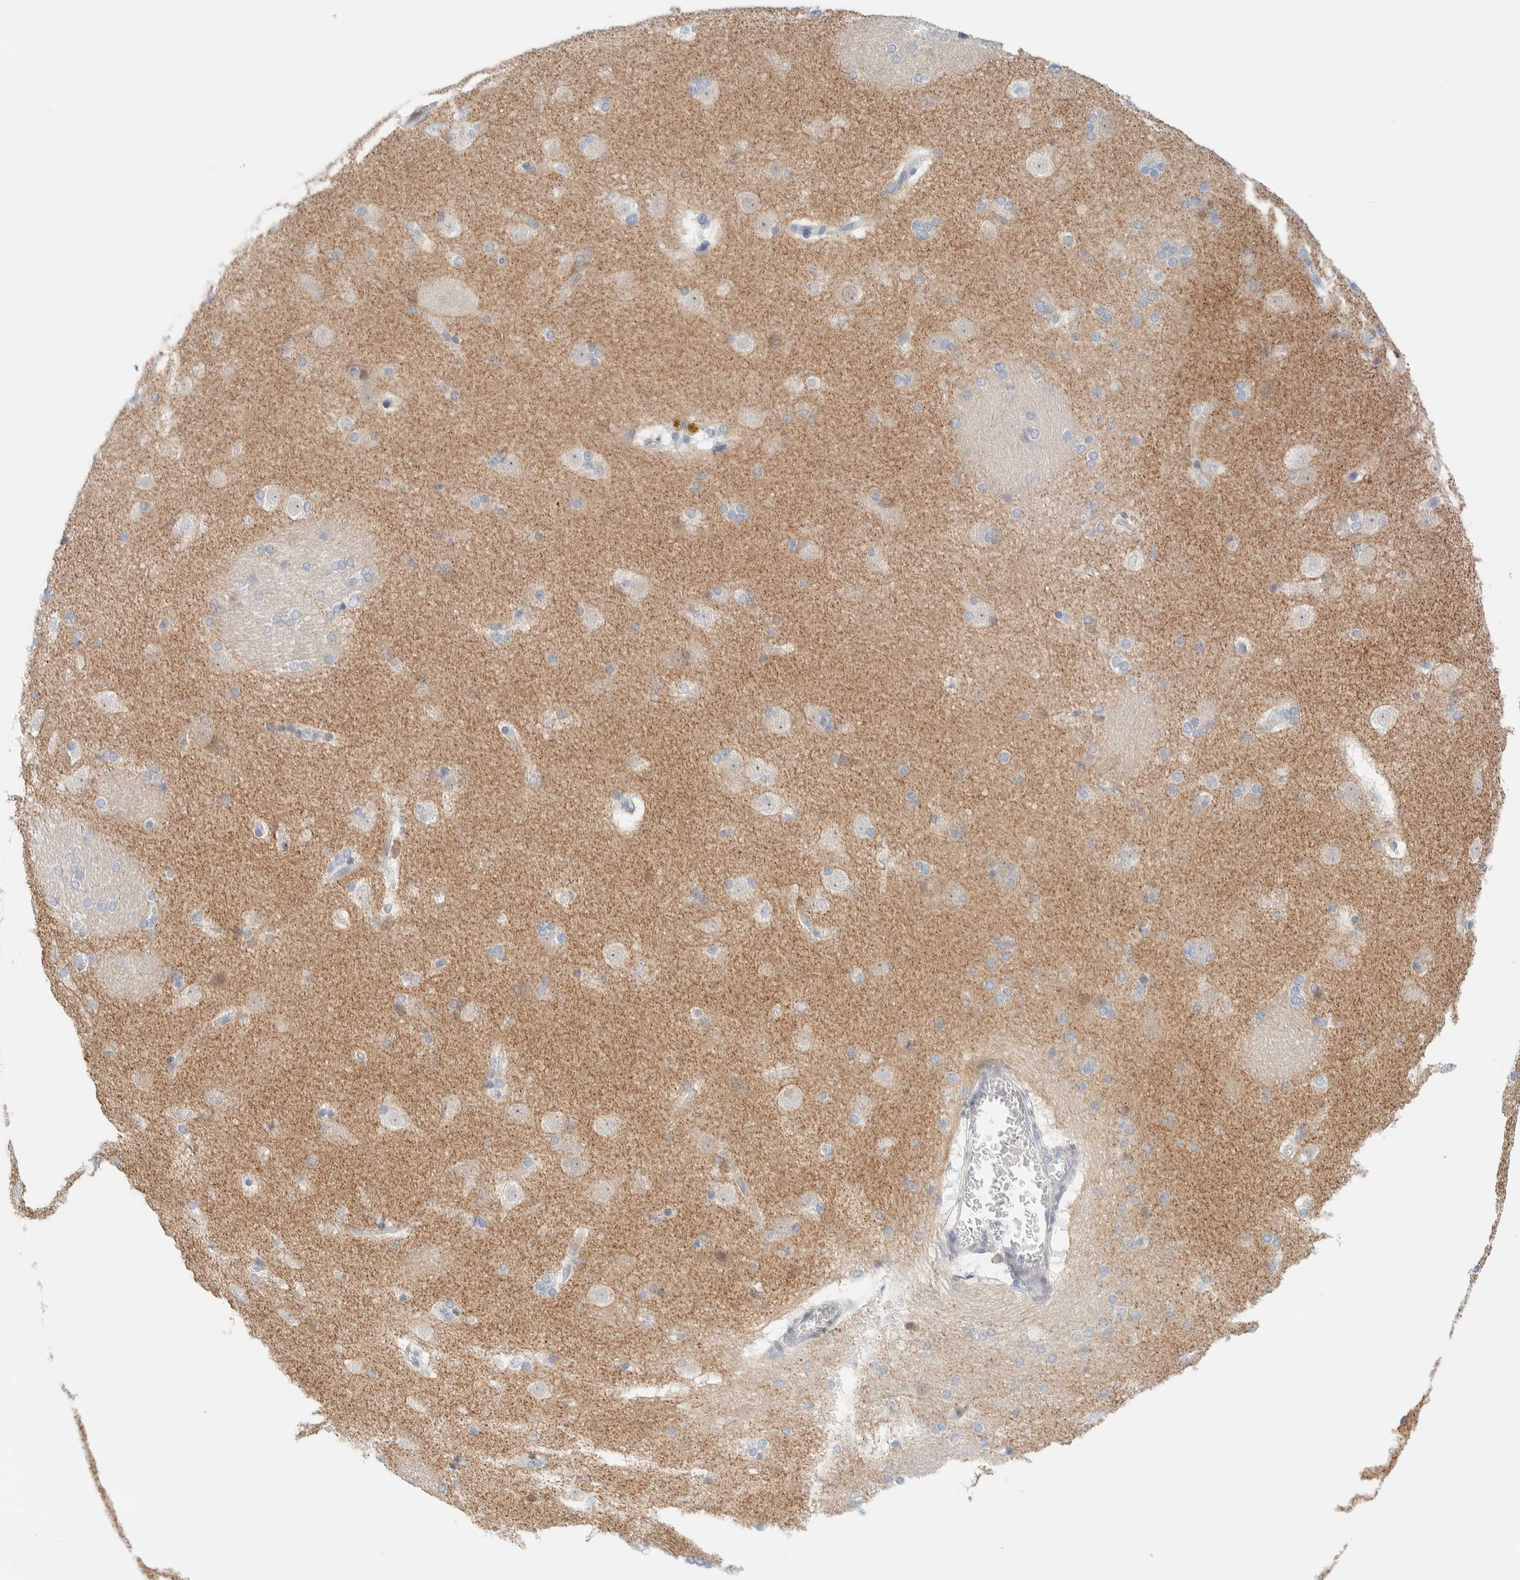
{"staining": {"intensity": "negative", "quantity": "none", "location": "none"}, "tissue": "caudate", "cell_type": "Glial cells", "image_type": "normal", "snomed": [{"axis": "morphology", "description": "Normal tissue, NOS"}, {"axis": "topography", "description": "Lateral ventricle wall"}], "caption": "DAB immunohistochemical staining of unremarkable human caudate exhibits no significant expression in glial cells. (Stains: DAB immunohistochemistry with hematoxylin counter stain, Microscopy: brightfield microscopy at high magnification).", "gene": "ATCAY", "patient": {"sex": "female", "age": 19}}